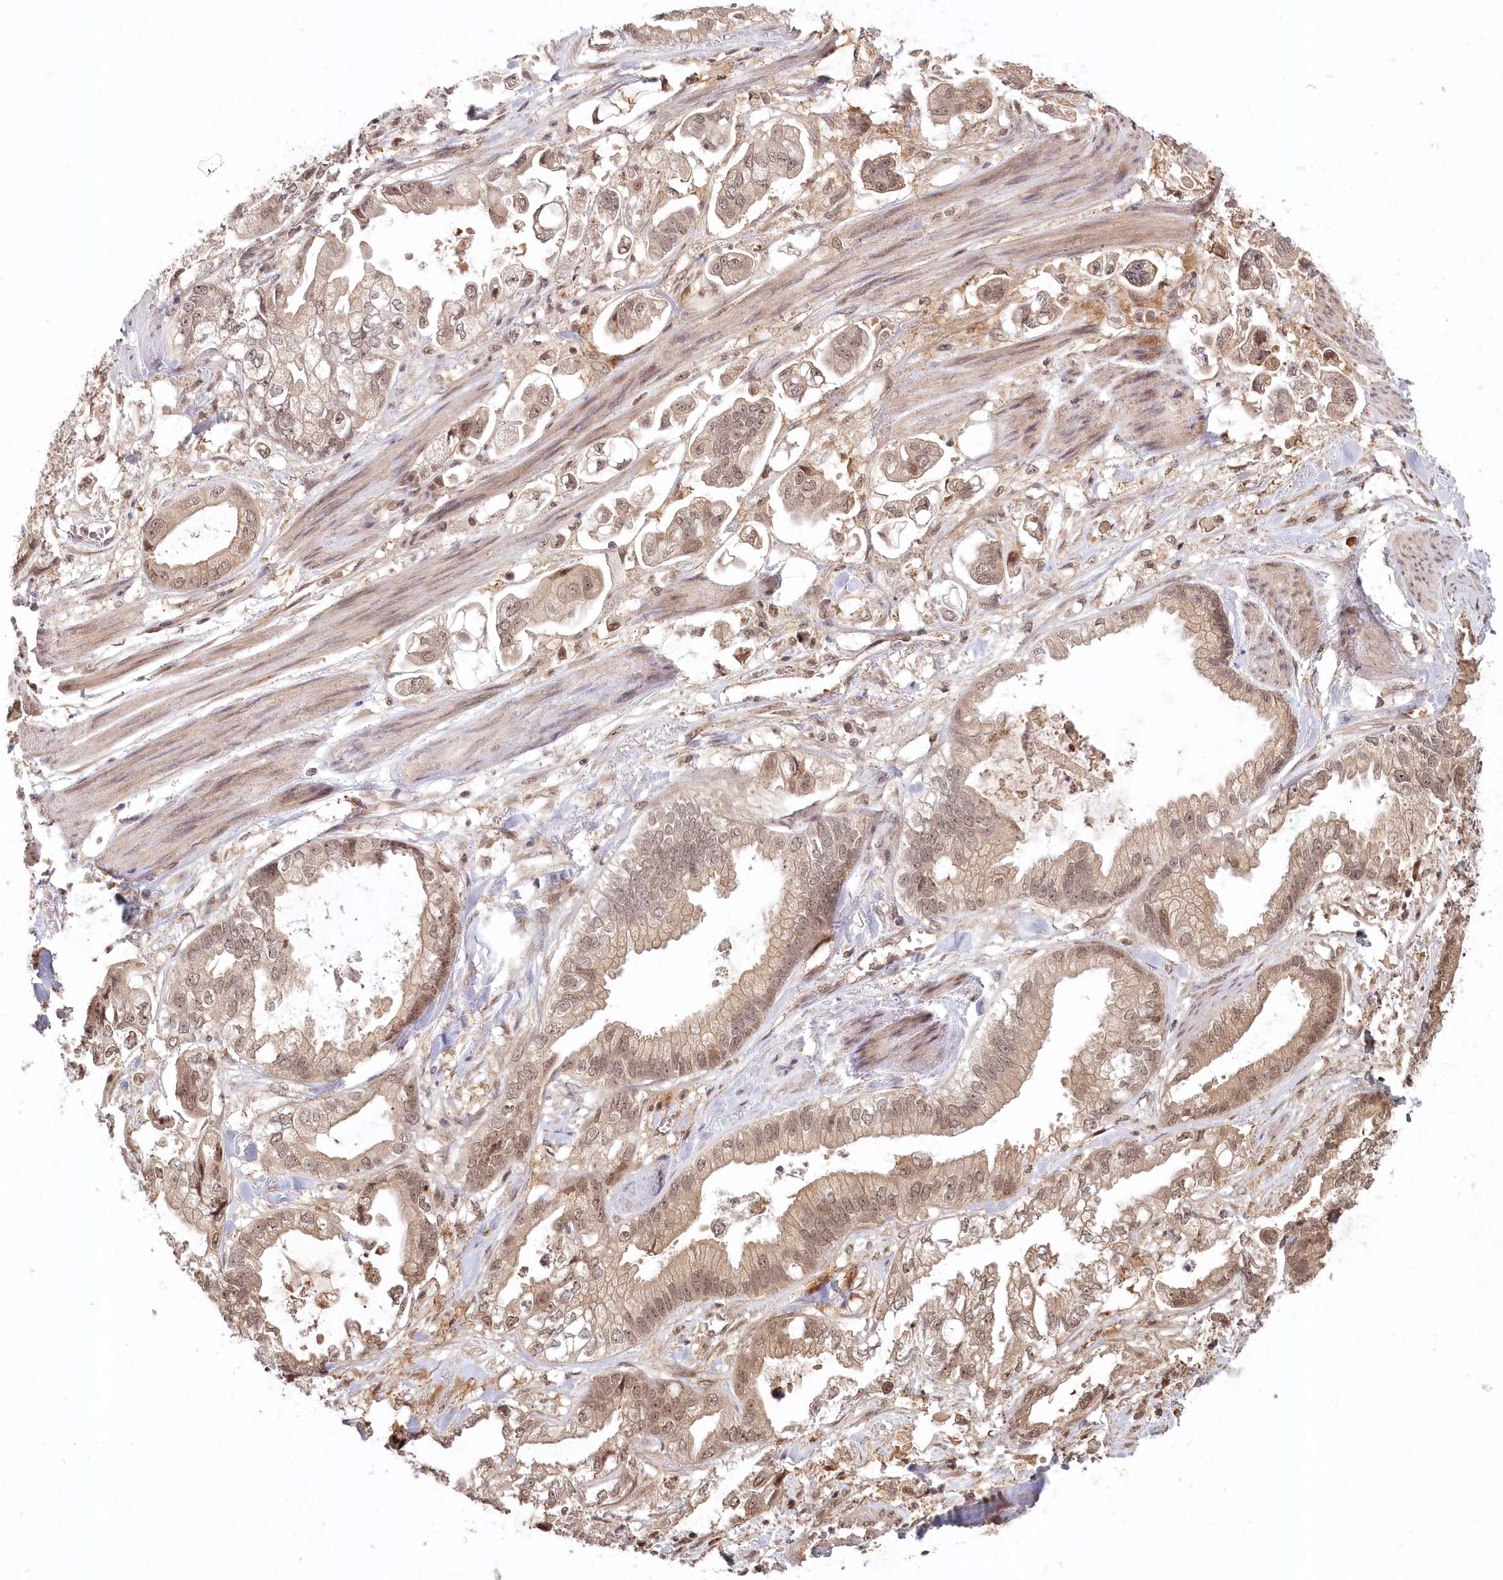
{"staining": {"intensity": "moderate", "quantity": ">75%", "location": "nuclear"}, "tissue": "stomach cancer", "cell_type": "Tumor cells", "image_type": "cancer", "snomed": [{"axis": "morphology", "description": "Adenocarcinoma, NOS"}, {"axis": "topography", "description": "Stomach"}], "caption": "A medium amount of moderate nuclear expression is present in approximately >75% of tumor cells in stomach adenocarcinoma tissue. Immunohistochemistry stains the protein in brown and the nuclei are stained blue.", "gene": "WAPL", "patient": {"sex": "male", "age": 62}}